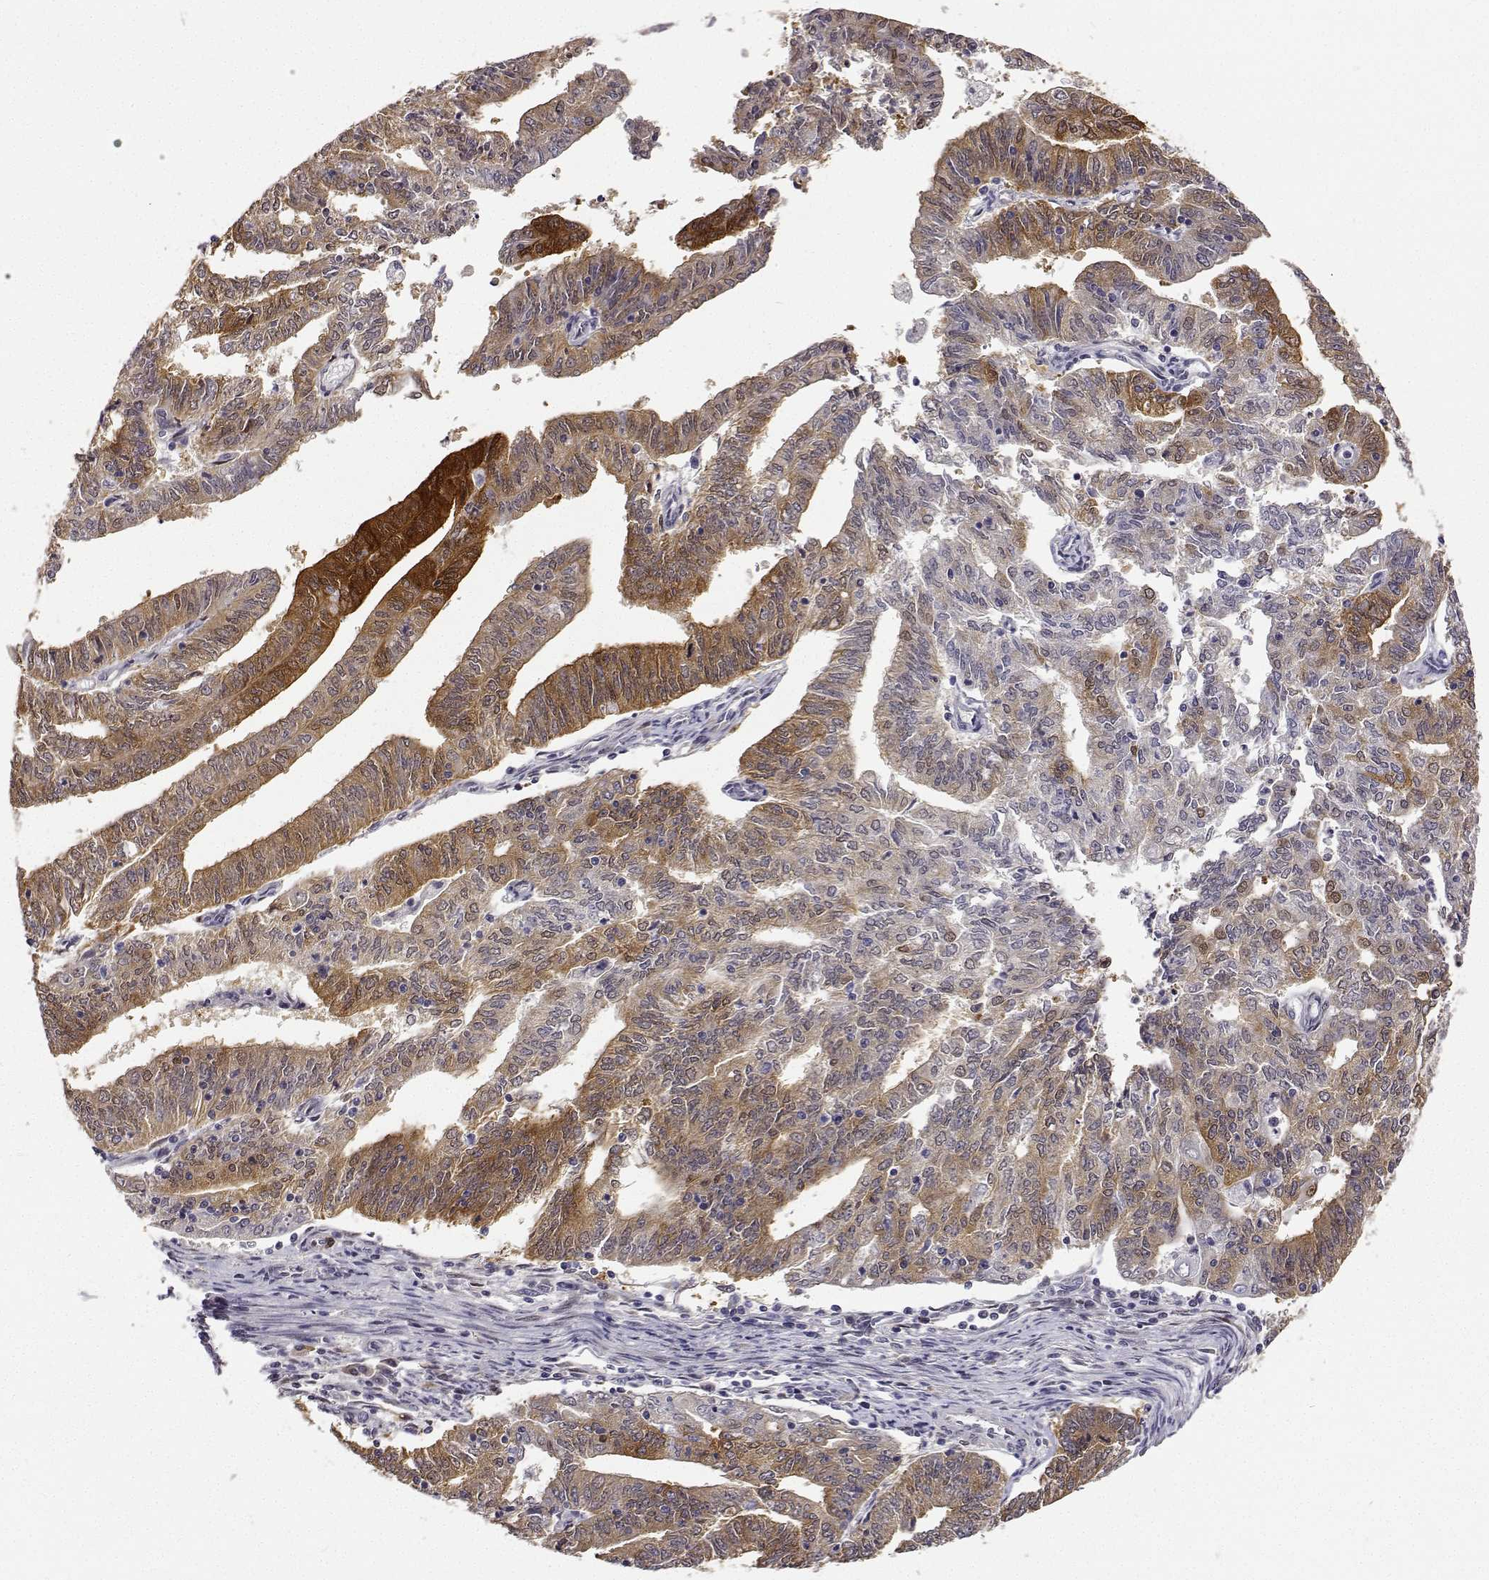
{"staining": {"intensity": "moderate", "quantity": ">75%", "location": "cytoplasmic/membranous"}, "tissue": "endometrial cancer", "cell_type": "Tumor cells", "image_type": "cancer", "snomed": [{"axis": "morphology", "description": "Adenocarcinoma, NOS"}, {"axis": "topography", "description": "Endometrium"}], "caption": "Immunohistochemical staining of human endometrial cancer (adenocarcinoma) demonstrates moderate cytoplasmic/membranous protein positivity in about >75% of tumor cells. (DAB IHC with brightfield microscopy, high magnification).", "gene": "PHGDH", "patient": {"sex": "female", "age": 82}}